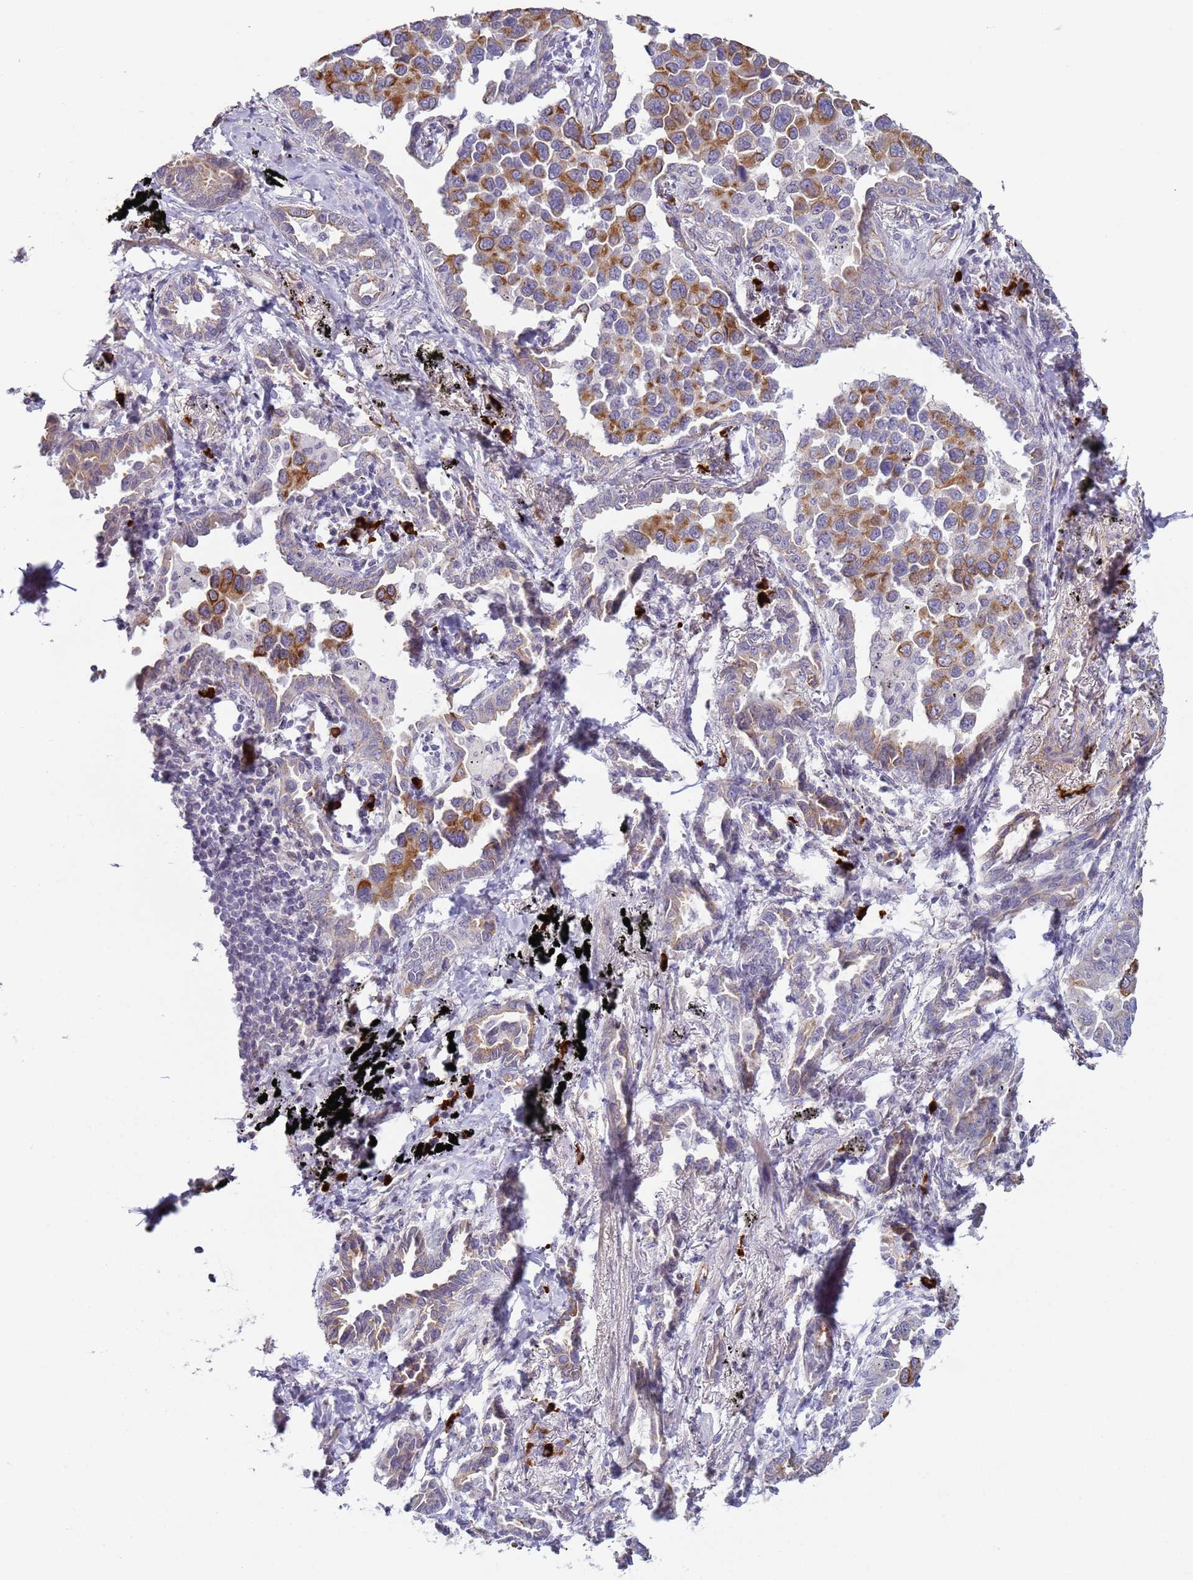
{"staining": {"intensity": "moderate", "quantity": "25%-75%", "location": "cytoplasmic/membranous"}, "tissue": "lung cancer", "cell_type": "Tumor cells", "image_type": "cancer", "snomed": [{"axis": "morphology", "description": "Adenocarcinoma, NOS"}, {"axis": "topography", "description": "Lung"}], "caption": "This is an image of immunohistochemistry staining of lung cancer, which shows moderate expression in the cytoplasmic/membranous of tumor cells.", "gene": "NPAP1", "patient": {"sex": "male", "age": 67}}